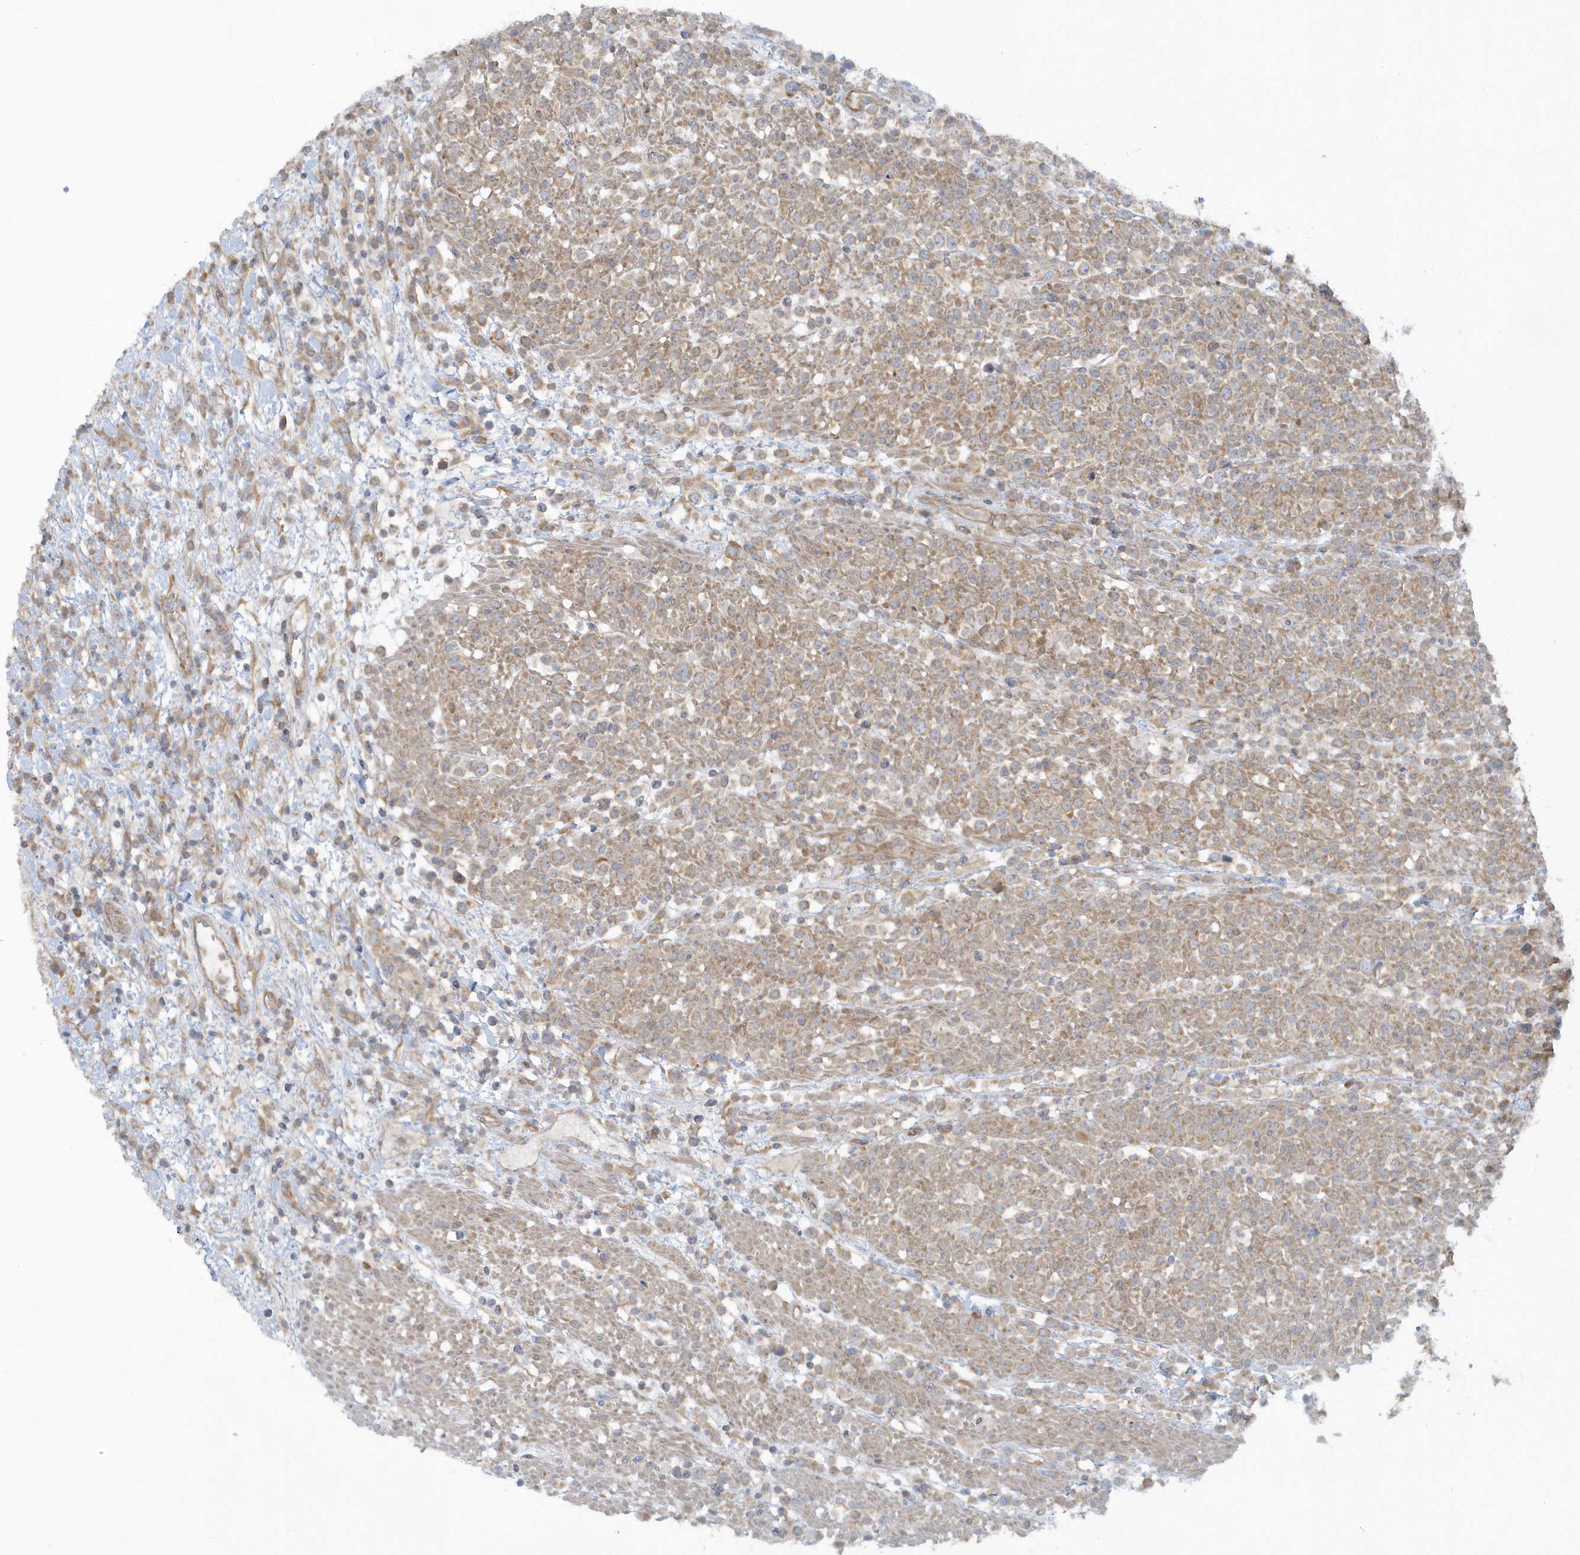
{"staining": {"intensity": "weak", "quantity": ">75%", "location": "cytoplasmic/membranous"}, "tissue": "lymphoma", "cell_type": "Tumor cells", "image_type": "cancer", "snomed": [{"axis": "morphology", "description": "Malignant lymphoma, non-Hodgkin's type, High grade"}, {"axis": "topography", "description": "Colon"}], "caption": "Immunohistochemistry of human malignant lymphoma, non-Hodgkin's type (high-grade) shows low levels of weak cytoplasmic/membranous expression in approximately >75% of tumor cells. Ihc stains the protein of interest in brown and the nuclei are stained blue.", "gene": "CNOT10", "patient": {"sex": "female", "age": 53}}